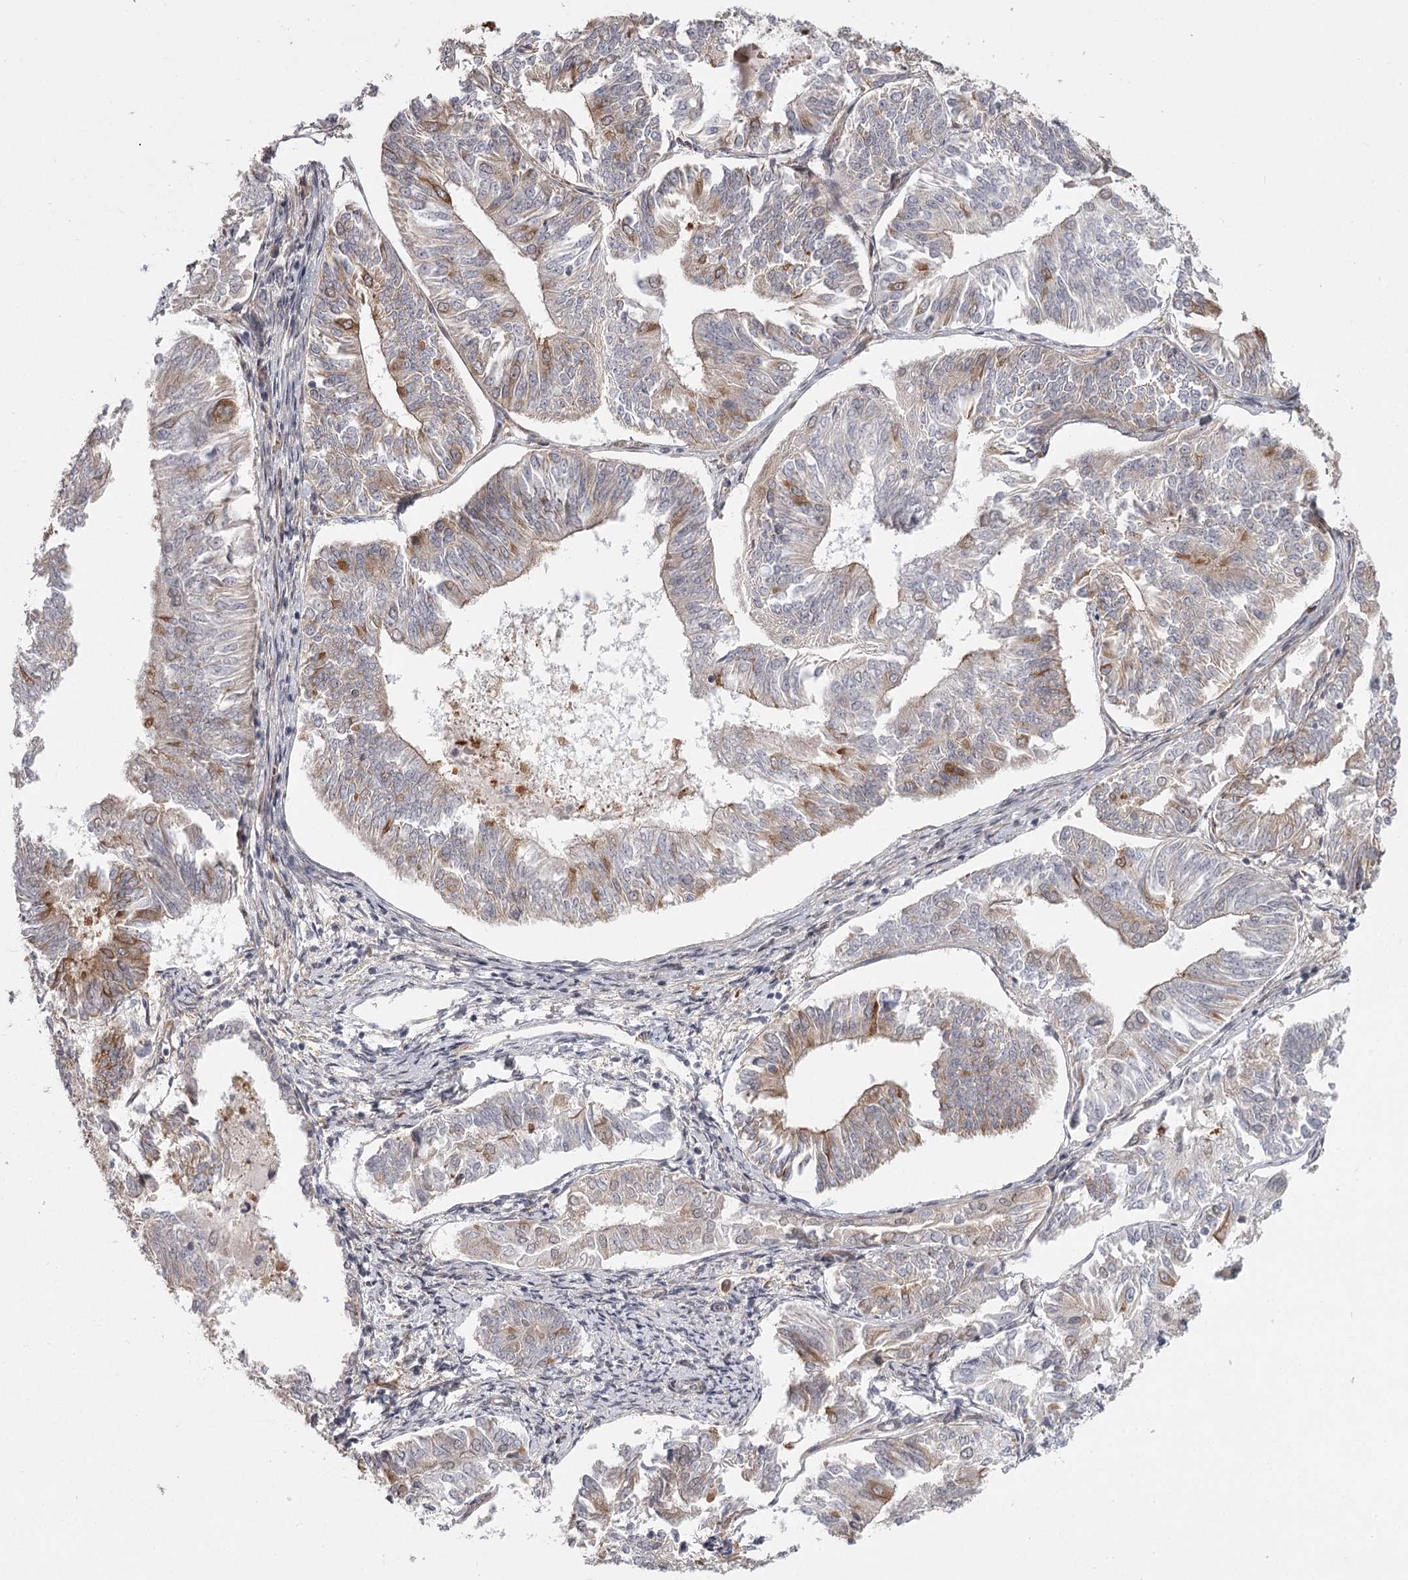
{"staining": {"intensity": "moderate", "quantity": "<25%", "location": "cytoplasmic/membranous"}, "tissue": "endometrial cancer", "cell_type": "Tumor cells", "image_type": "cancer", "snomed": [{"axis": "morphology", "description": "Adenocarcinoma, NOS"}, {"axis": "topography", "description": "Endometrium"}], "caption": "IHC micrograph of endometrial cancer stained for a protein (brown), which demonstrates low levels of moderate cytoplasmic/membranous staining in approximately <25% of tumor cells.", "gene": "CCNG2", "patient": {"sex": "female", "age": 58}}